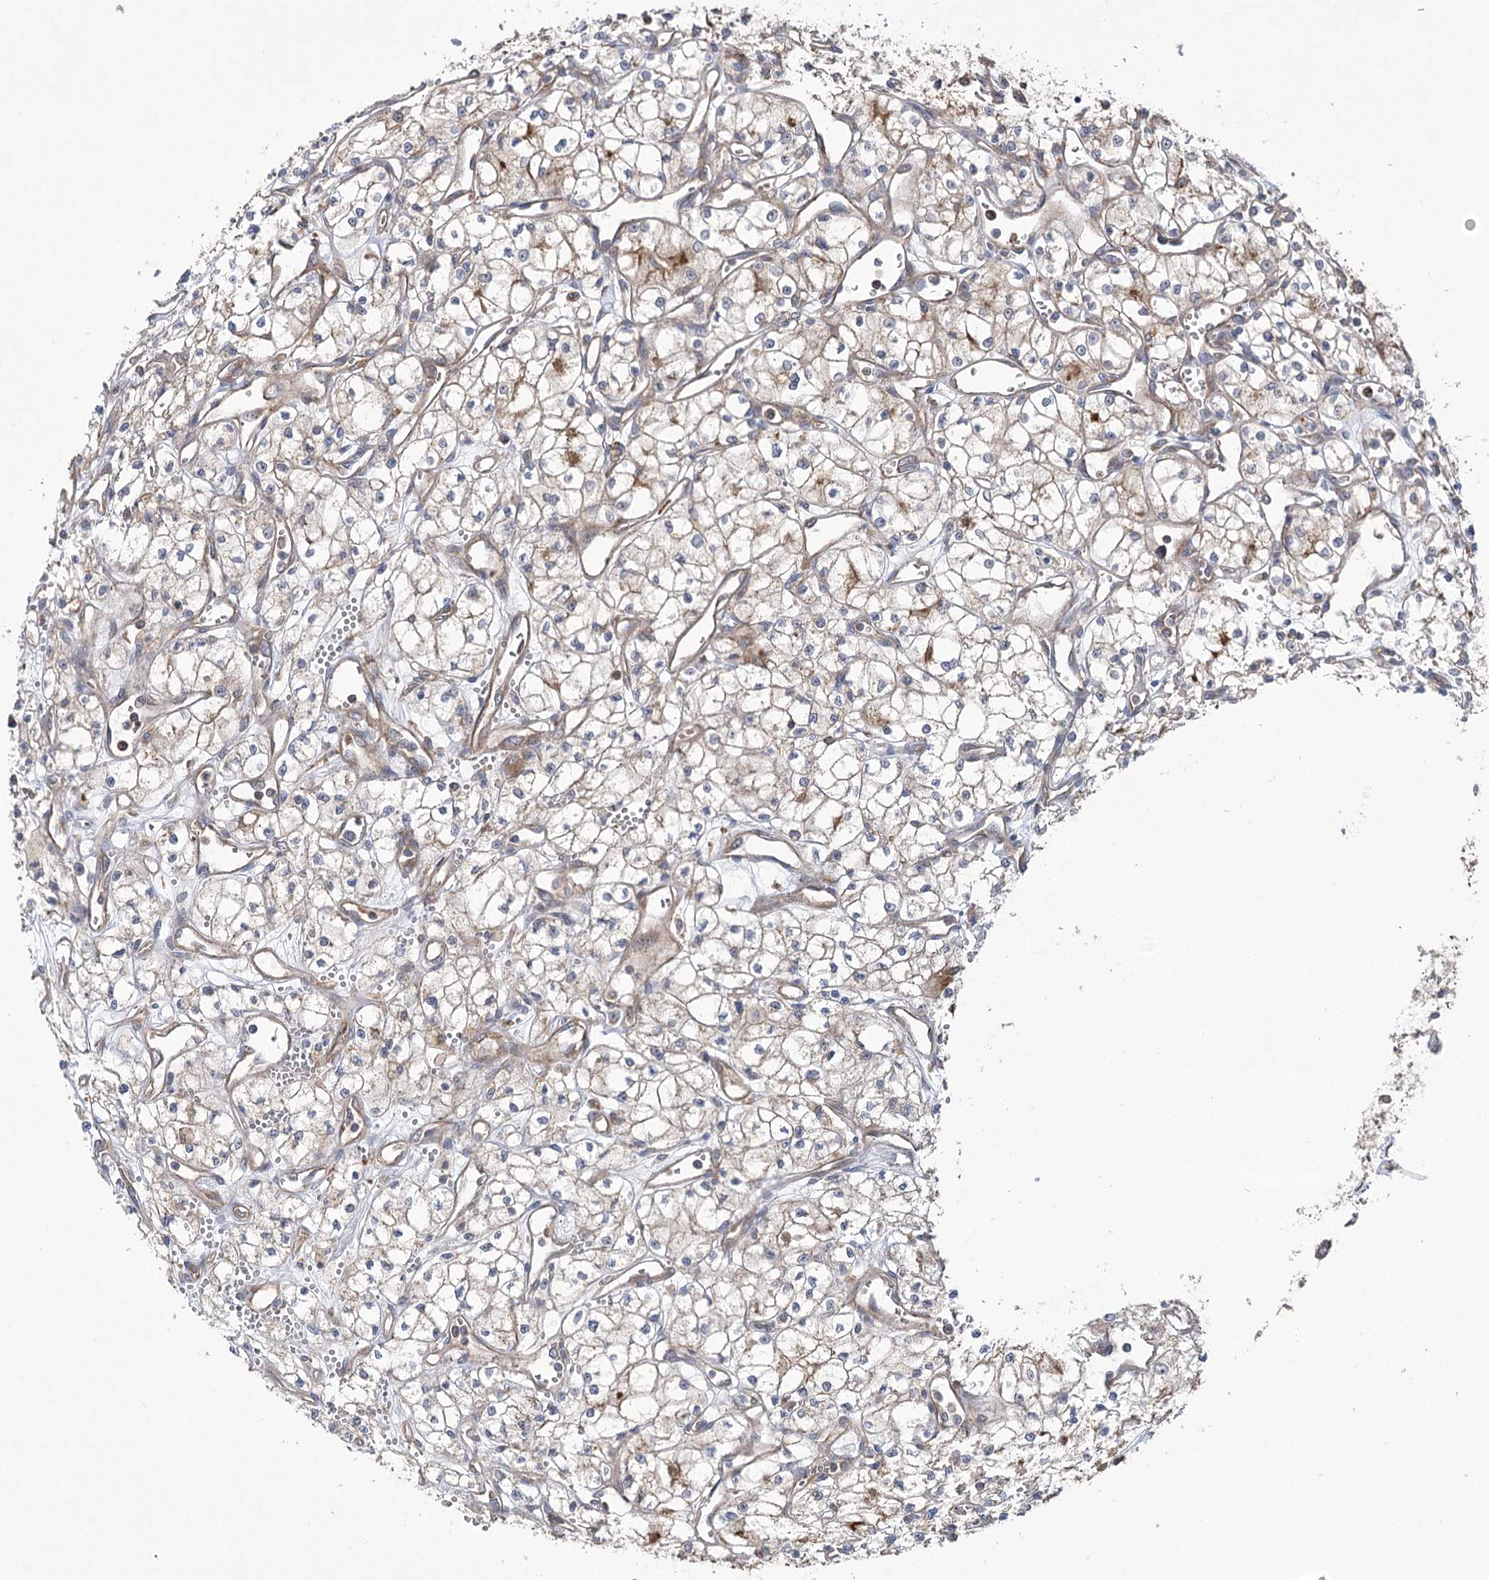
{"staining": {"intensity": "weak", "quantity": "<25%", "location": "cytoplasmic/membranous"}, "tissue": "renal cancer", "cell_type": "Tumor cells", "image_type": "cancer", "snomed": [{"axis": "morphology", "description": "Adenocarcinoma, NOS"}, {"axis": "topography", "description": "Kidney"}], "caption": "The micrograph reveals no significant staining in tumor cells of renal adenocarcinoma. (Immunohistochemistry (ihc), brightfield microscopy, high magnification).", "gene": "VPS37B", "patient": {"sex": "male", "age": 59}}